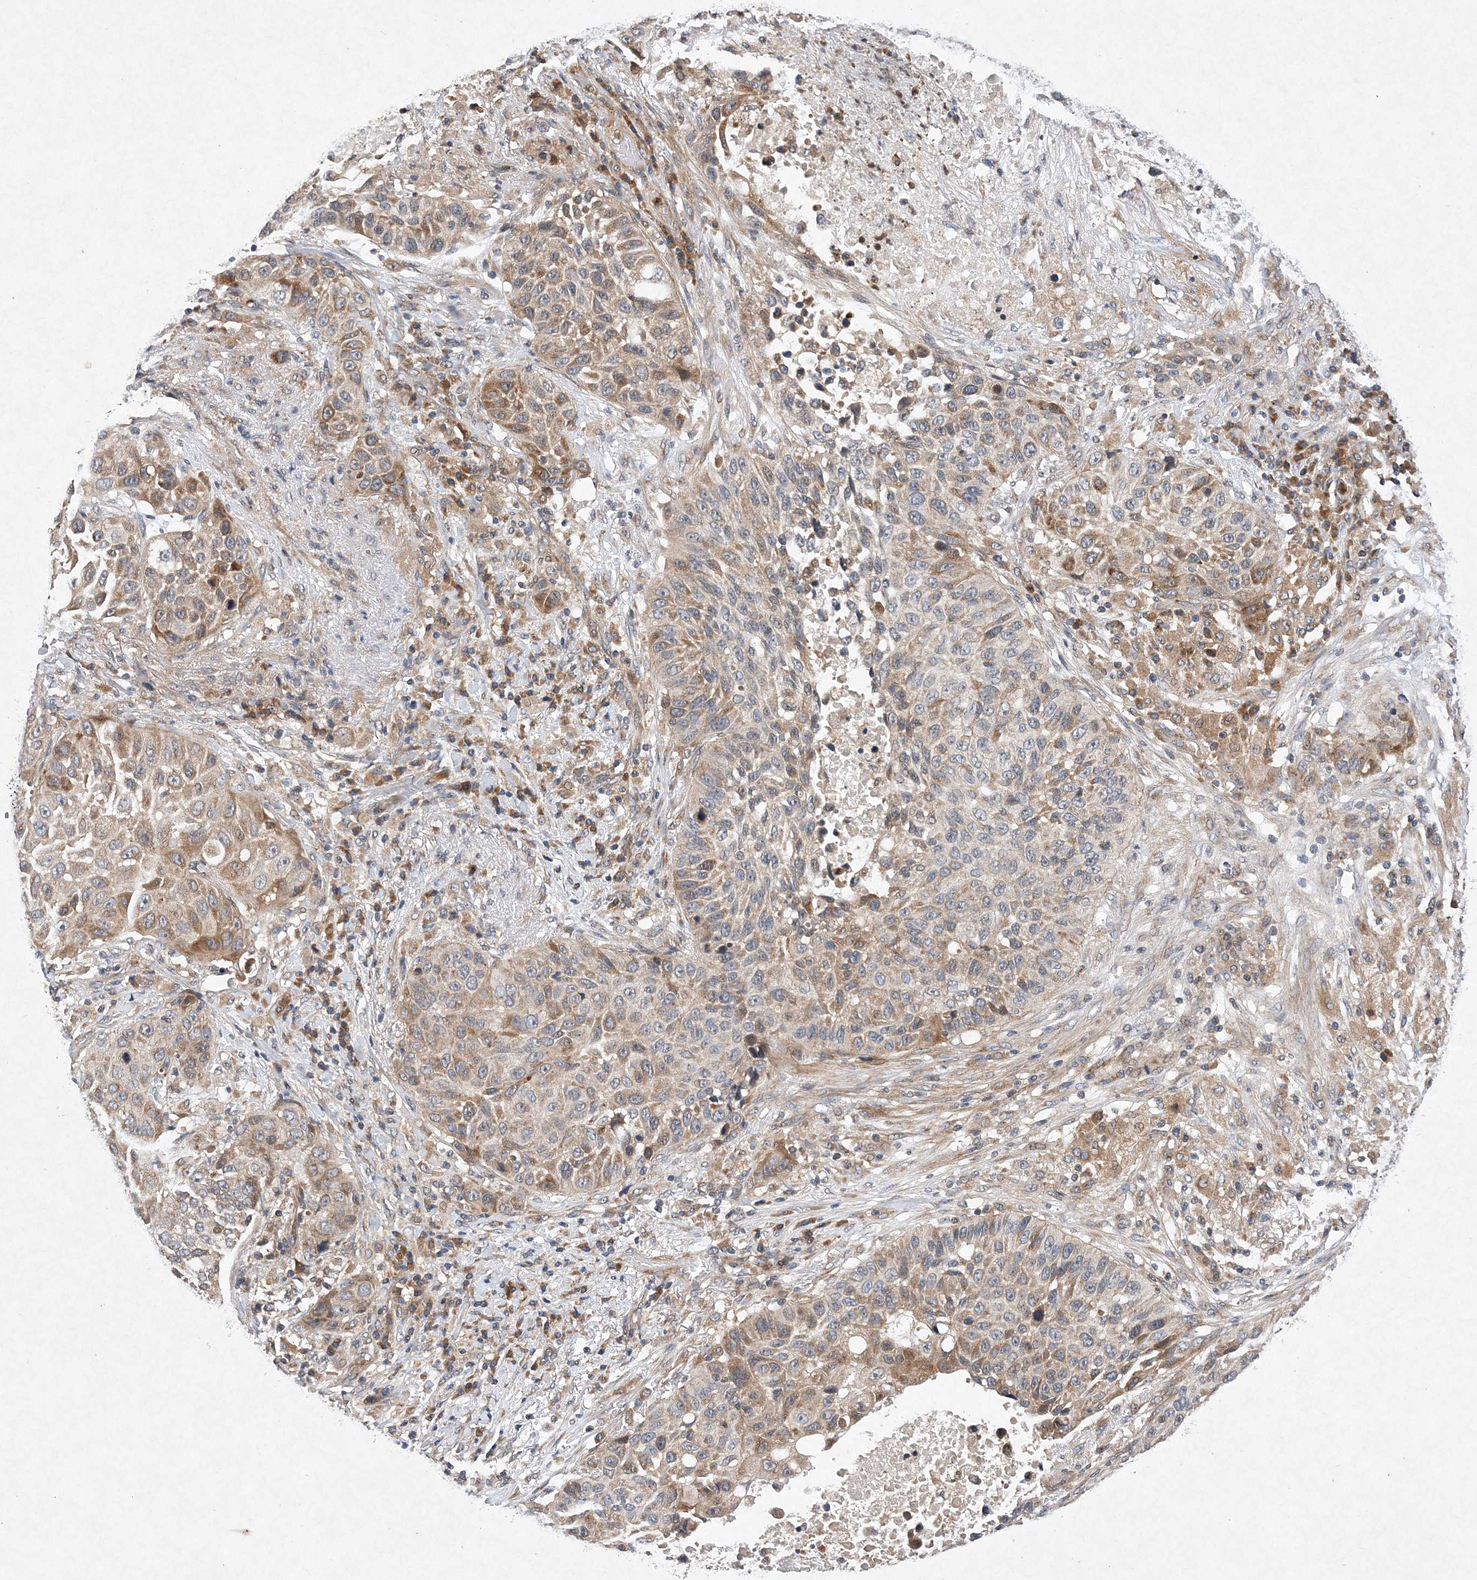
{"staining": {"intensity": "moderate", "quantity": "25%-75%", "location": "cytoplasmic/membranous"}, "tissue": "lung cancer", "cell_type": "Tumor cells", "image_type": "cancer", "snomed": [{"axis": "morphology", "description": "Squamous cell carcinoma, NOS"}, {"axis": "topography", "description": "Lung"}], "caption": "Immunohistochemical staining of lung squamous cell carcinoma exhibits medium levels of moderate cytoplasmic/membranous expression in approximately 25%-75% of tumor cells. (DAB IHC with brightfield microscopy, high magnification).", "gene": "PROSER1", "patient": {"sex": "male", "age": 57}}